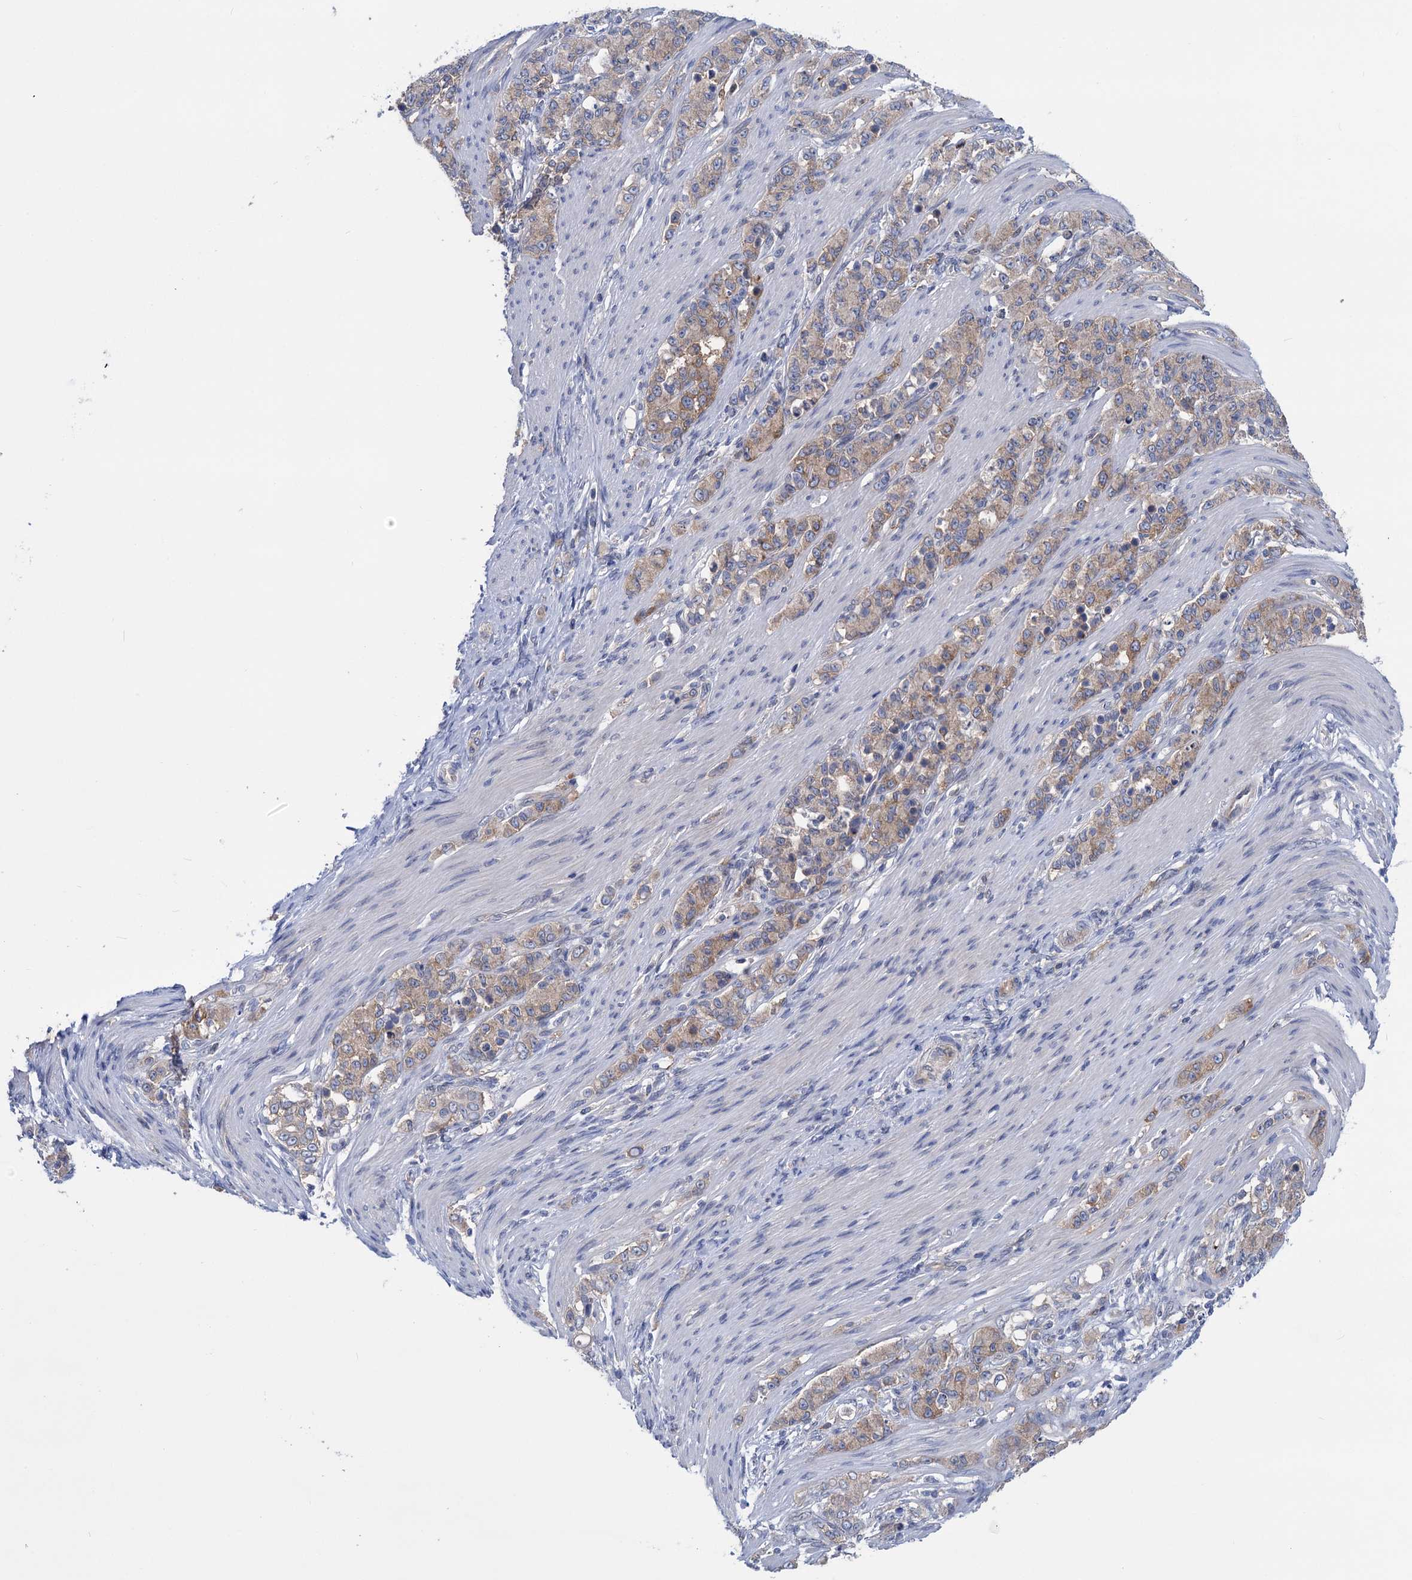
{"staining": {"intensity": "weak", "quantity": ">75%", "location": "cytoplasmic/membranous"}, "tissue": "stomach cancer", "cell_type": "Tumor cells", "image_type": "cancer", "snomed": [{"axis": "morphology", "description": "Adenocarcinoma, NOS"}, {"axis": "topography", "description": "Stomach"}], "caption": "IHC histopathology image of neoplastic tissue: human stomach cancer stained using IHC demonstrates low levels of weak protein expression localized specifically in the cytoplasmic/membranous of tumor cells, appearing as a cytoplasmic/membranous brown color.", "gene": "ZNRD2", "patient": {"sex": "female", "age": 79}}